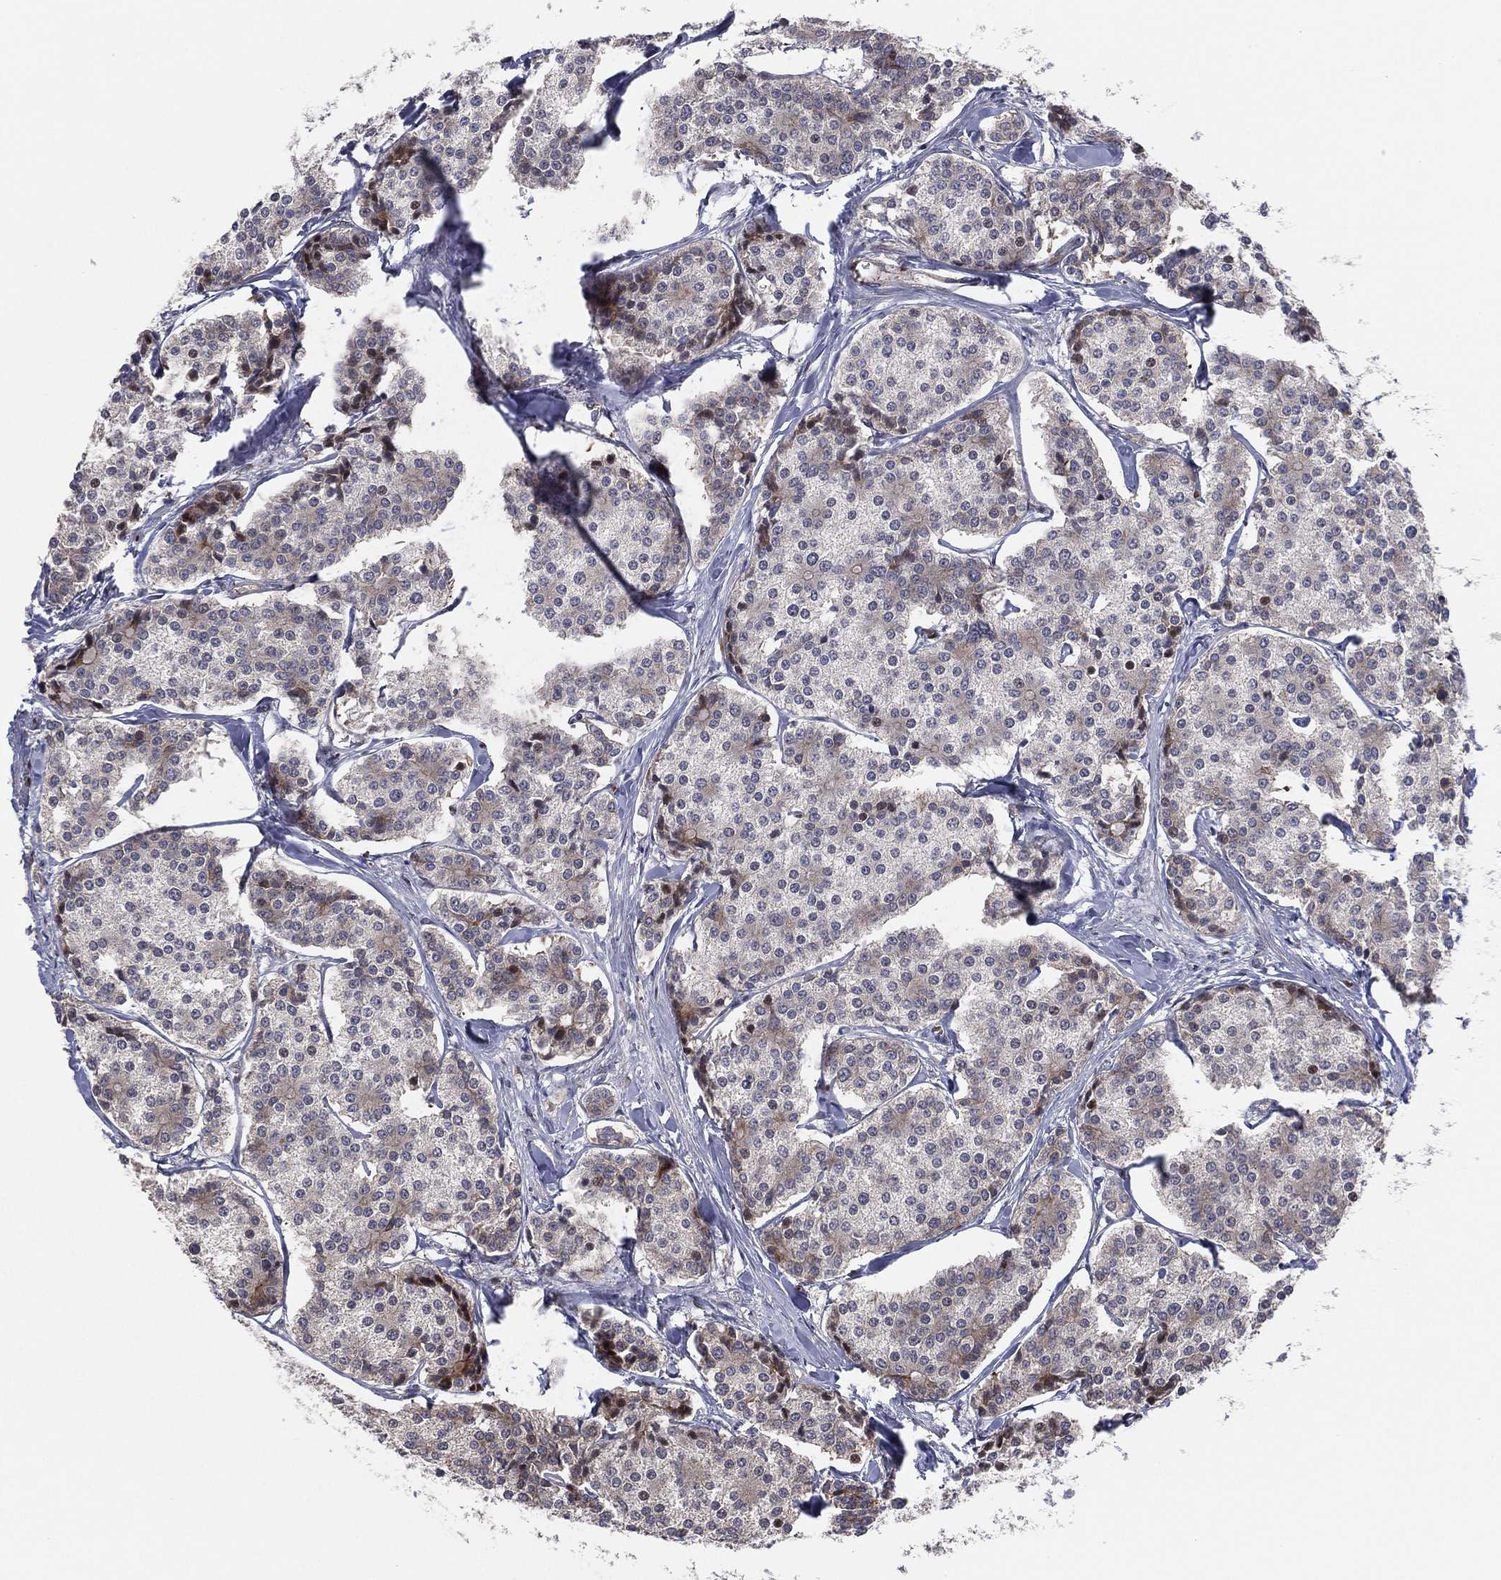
{"staining": {"intensity": "weak", "quantity": "<25%", "location": "cytoplasmic/membranous"}, "tissue": "carcinoid", "cell_type": "Tumor cells", "image_type": "cancer", "snomed": [{"axis": "morphology", "description": "Carcinoid, malignant, NOS"}, {"axis": "topography", "description": "Small intestine"}], "caption": "Immunohistochemistry (IHC) of human carcinoid (malignant) shows no staining in tumor cells.", "gene": "UTP14A", "patient": {"sex": "female", "age": 65}}